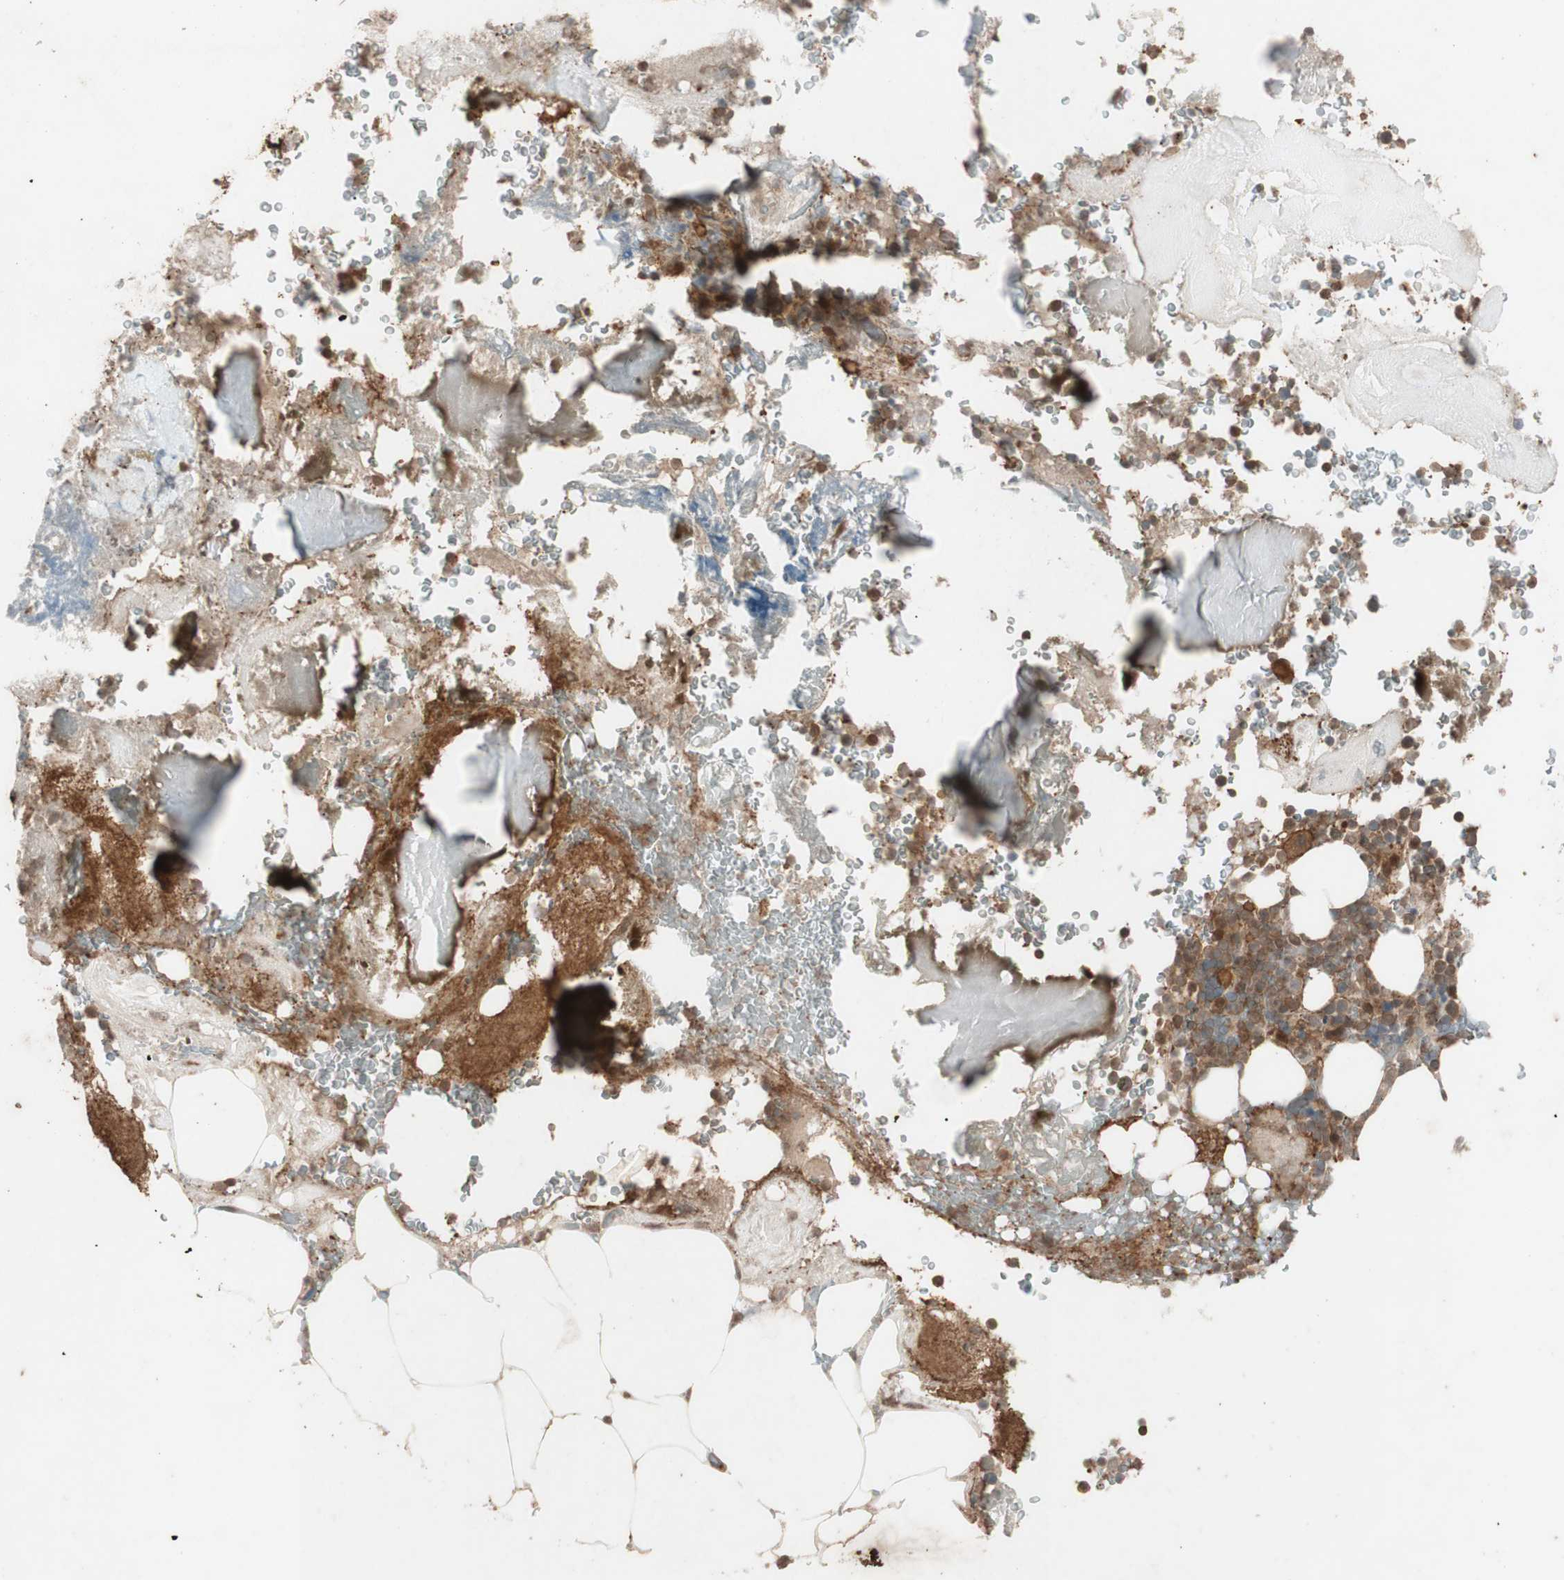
{"staining": {"intensity": "moderate", "quantity": ">75%", "location": "cytoplasmic/membranous"}, "tissue": "bone marrow", "cell_type": "Hematopoietic cells", "image_type": "normal", "snomed": [{"axis": "morphology", "description": "Normal tissue, NOS"}, {"axis": "topography", "description": "Bone marrow"}], "caption": "Human bone marrow stained for a protein (brown) demonstrates moderate cytoplasmic/membranous positive expression in about >75% of hematopoietic cells.", "gene": "EPHA8", "patient": {"sex": "male"}}